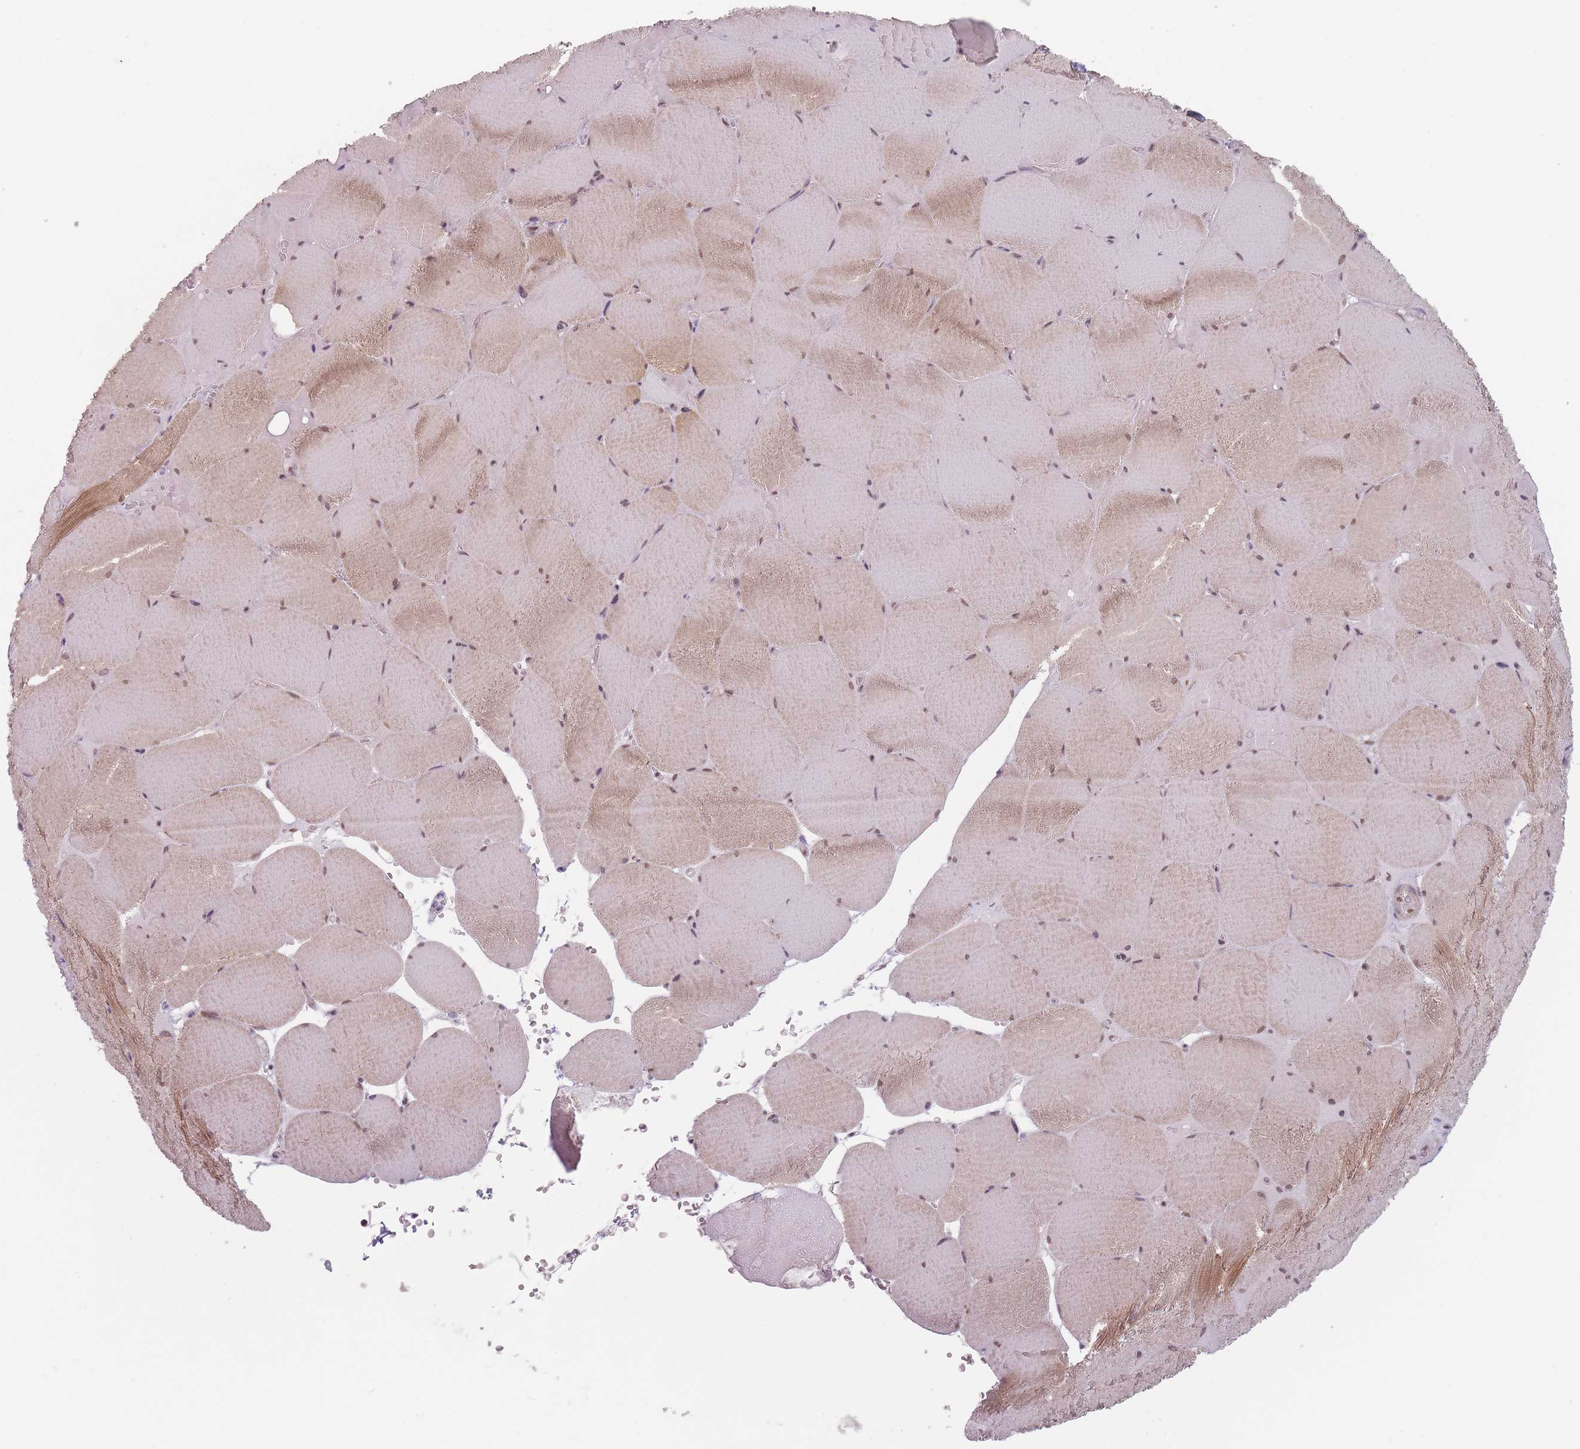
{"staining": {"intensity": "moderate", "quantity": "25%-75%", "location": "cytoplasmic/membranous"}, "tissue": "skeletal muscle", "cell_type": "Myocytes", "image_type": "normal", "snomed": [{"axis": "morphology", "description": "Normal tissue, NOS"}, {"axis": "topography", "description": "Skeletal muscle"}, {"axis": "topography", "description": "Head-Neck"}], "caption": "High-power microscopy captured an immunohistochemistry photomicrograph of normal skeletal muscle, revealing moderate cytoplasmic/membranous expression in about 25%-75% of myocytes.", "gene": "SH3BGRL2", "patient": {"sex": "male", "age": 66}}